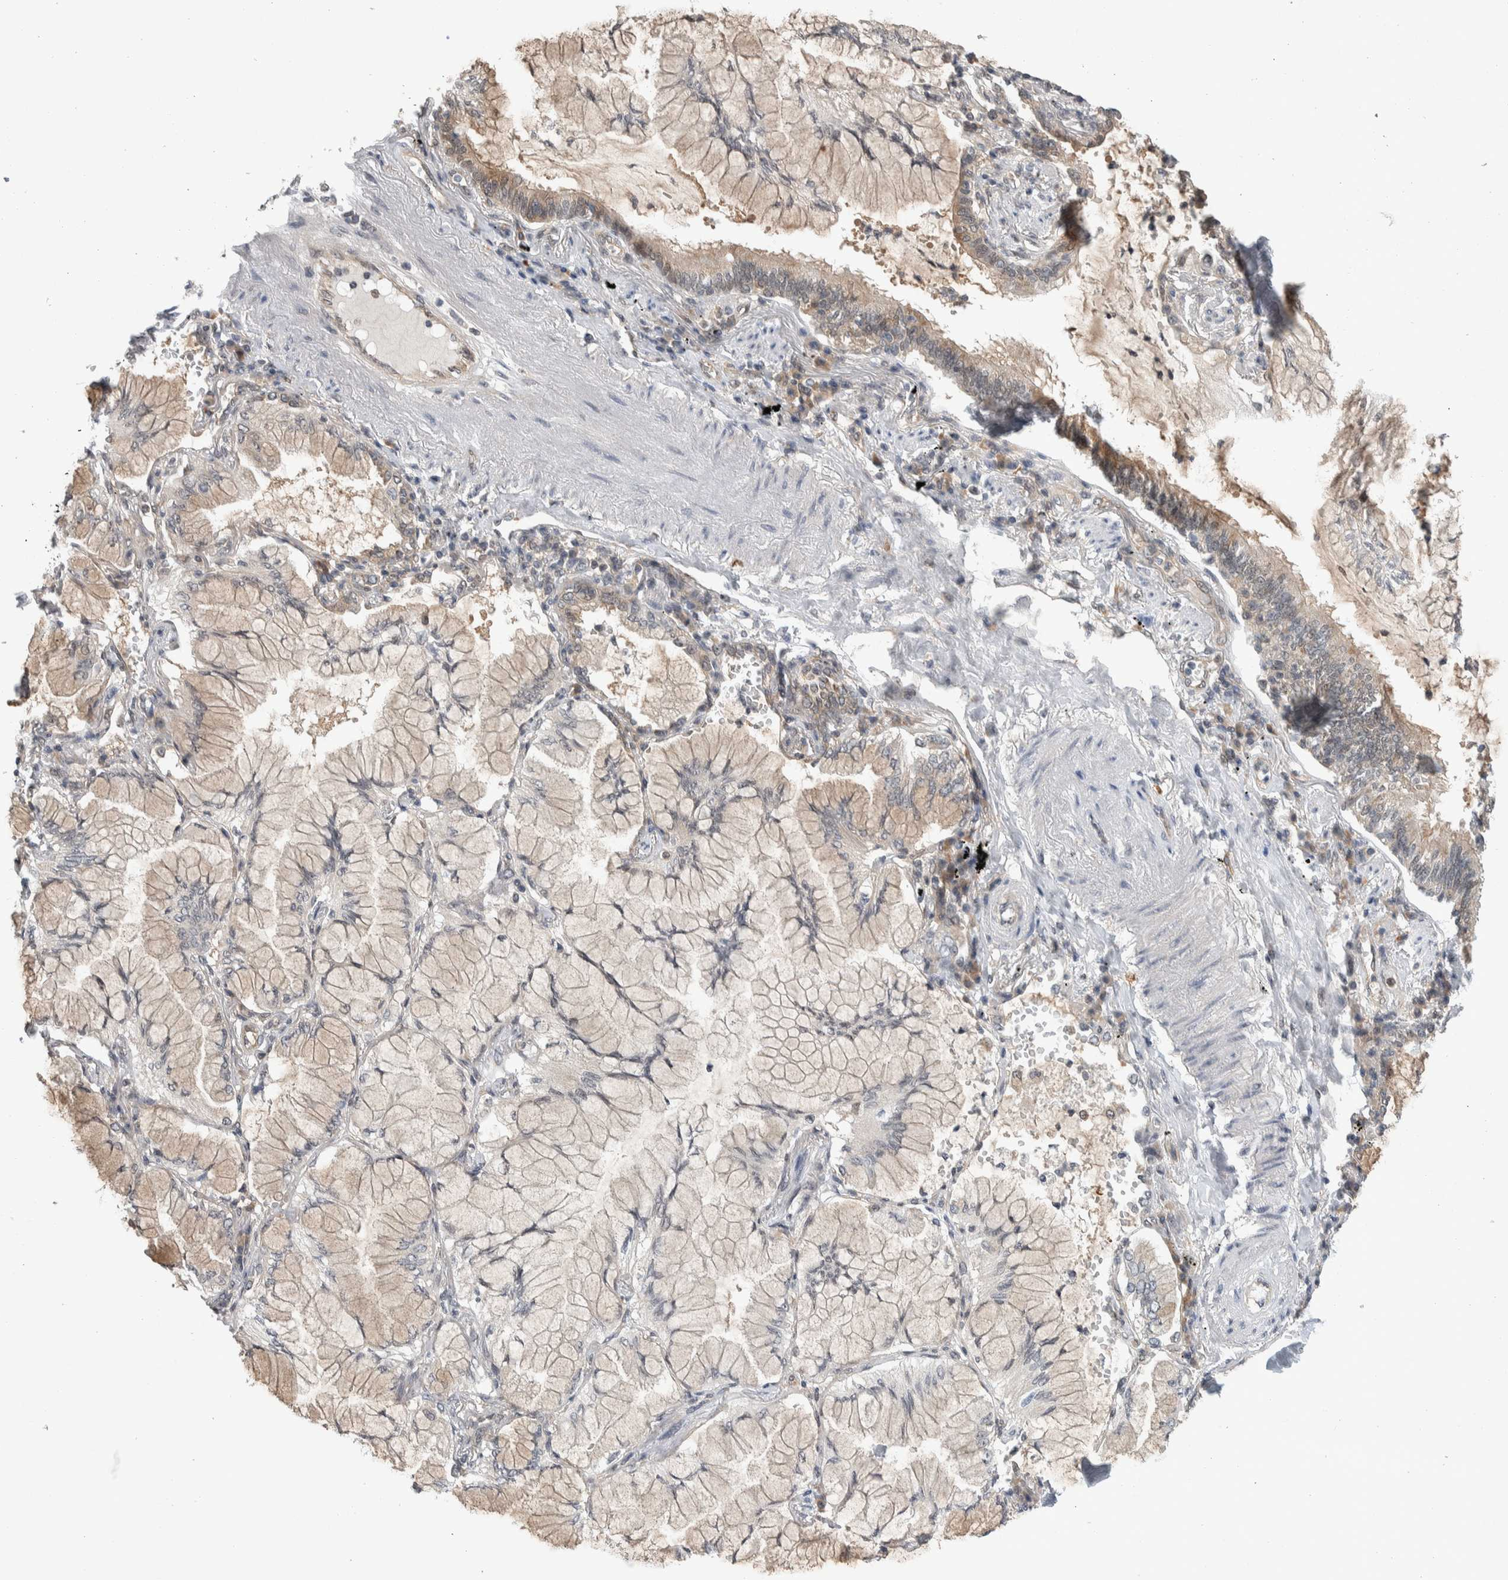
{"staining": {"intensity": "weak", "quantity": "25%-75%", "location": "cytoplasmic/membranous"}, "tissue": "lung cancer", "cell_type": "Tumor cells", "image_type": "cancer", "snomed": [{"axis": "morphology", "description": "Adenocarcinoma, NOS"}, {"axis": "topography", "description": "Lung"}], "caption": "There is low levels of weak cytoplasmic/membranous positivity in tumor cells of lung cancer (adenocarcinoma), as demonstrated by immunohistochemical staining (brown color).", "gene": "CCDC43", "patient": {"sex": "female", "age": 70}}